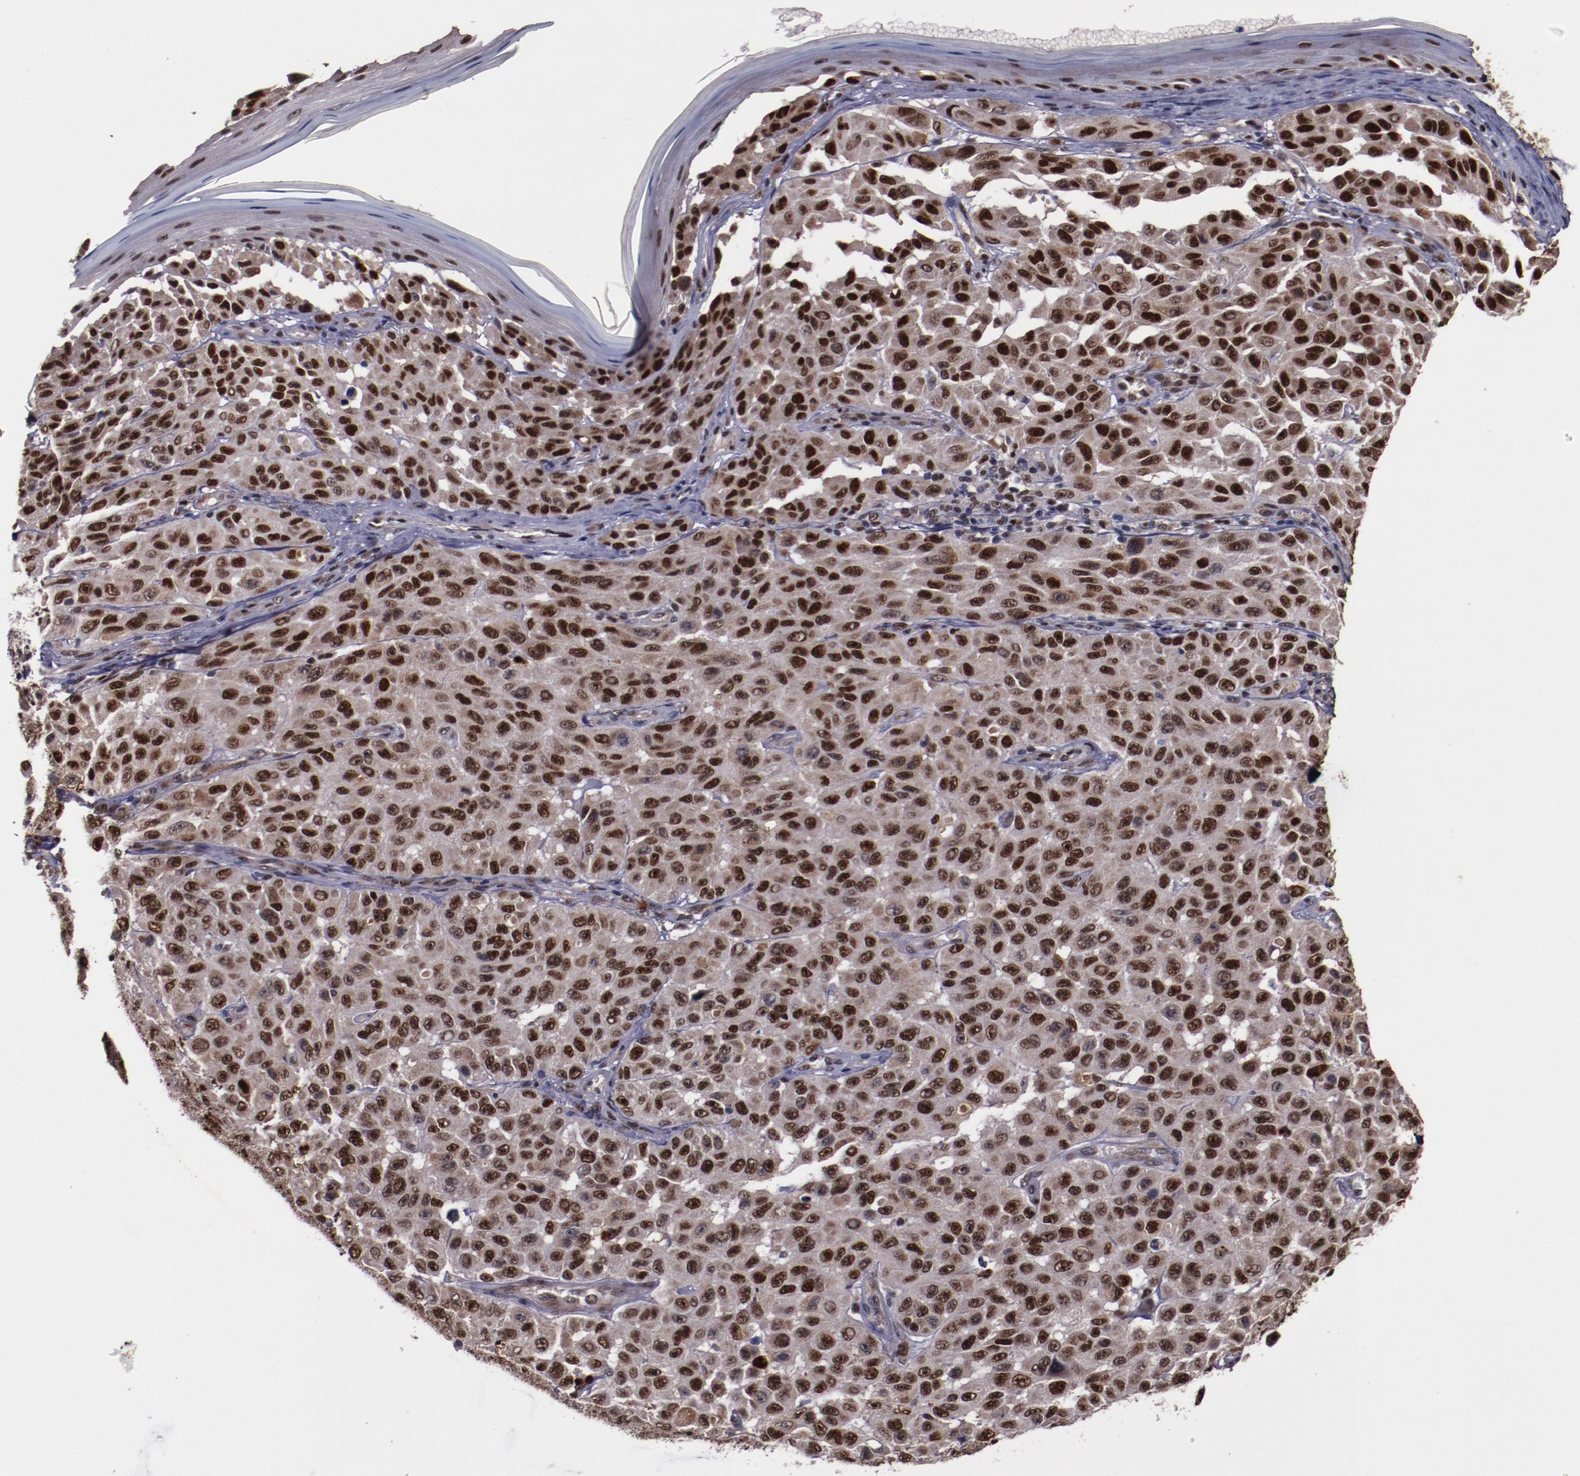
{"staining": {"intensity": "strong", "quantity": ">75%", "location": "nuclear"}, "tissue": "melanoma", "cell_type": "Tumor cells", "image_type": "cancer", "snomed": [{"axis": "morphology", "description": "Malignant melanoma, NOS"}, {"axis": "topography", "description": "Skin"}], "caption": "Melanoma stained with immunohistochemistry (IHC) exhibits strong nuclear staining in approximately >75% of tumor cells.", "gene": "CHEK2", "patient": {"sex": "male", "age": 30}}